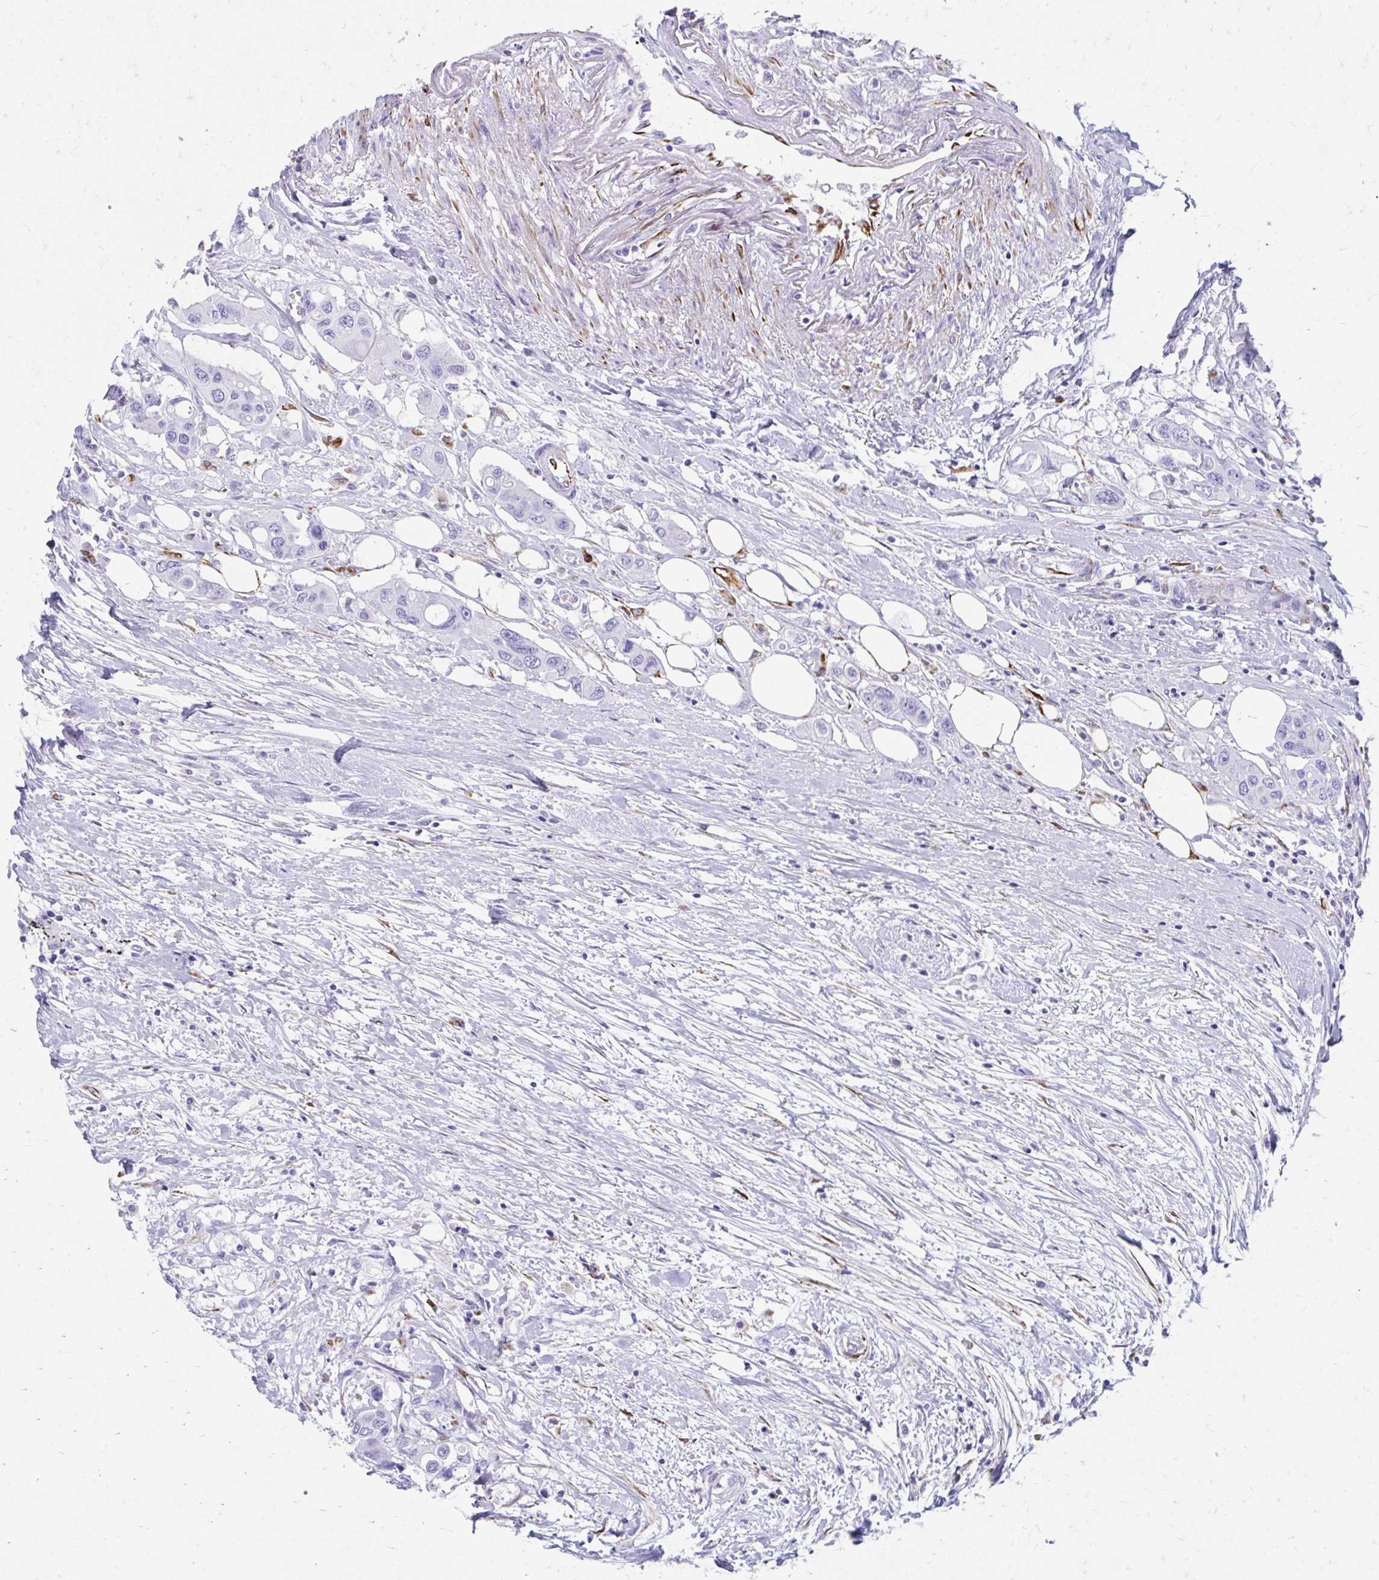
{"staining": {"intensity": "negative", "quantity": "none", "location": "none"}, "tissue": "colorectal cancer", "cell_type": "Tumor cells", "image_type": "cancer", "snomed": [{"axis": "morphology", "description": "Adenocarcinoma, NOS"}, {"axis": "topography", "description": "Colon"}], "caption": "Colorectal cancer (adenocarcinoma) stained for a protein using IHC shows no staining tumor cells.", "gene": "ZNF699", "patient": {"sex": "male", "age": 77}}